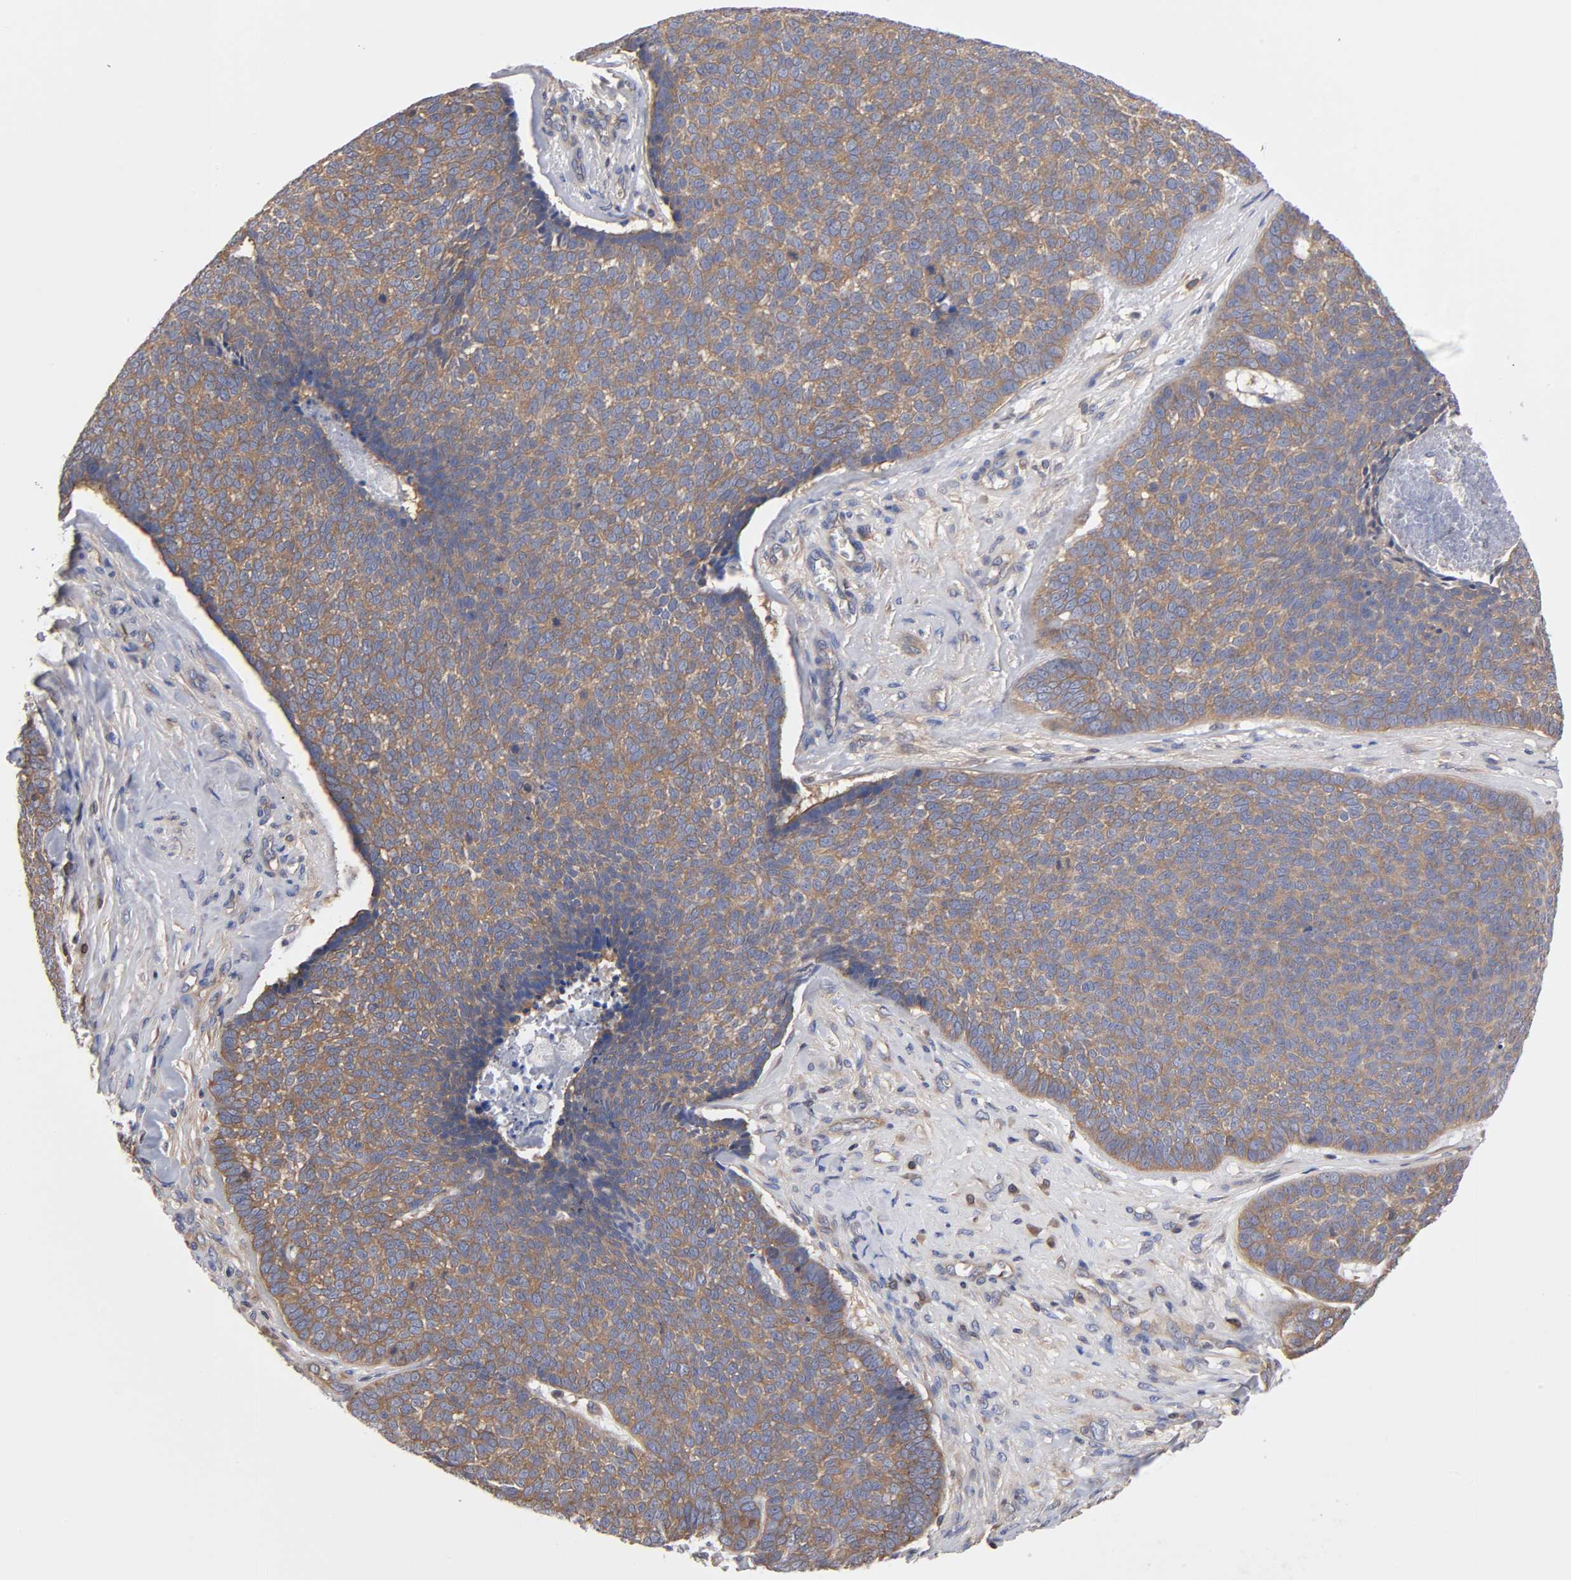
{"staining": {"intensity": "weak", "quantity": ">75%", "location": "cytoplasmic/membranous"}, "tissue": "skin cancer", "cell_type": "Tumor cells", "image_type": "cancer", "snomed": [{"axis": "morphology", "description": "Basal cell carcinoma"}, {"axis": "topography", "description": "Skin"}], "caption": "DAB (3,3'-diaminobenzidine) immunohistochemical staining of human skin cancer (basal cell carcinoma) exhibits weak cytoplasmic/membranous protein expression in approximately >75% of tumor cells.", "gene": "STRN3", "patient": {"sex": "male", "age": 84}}